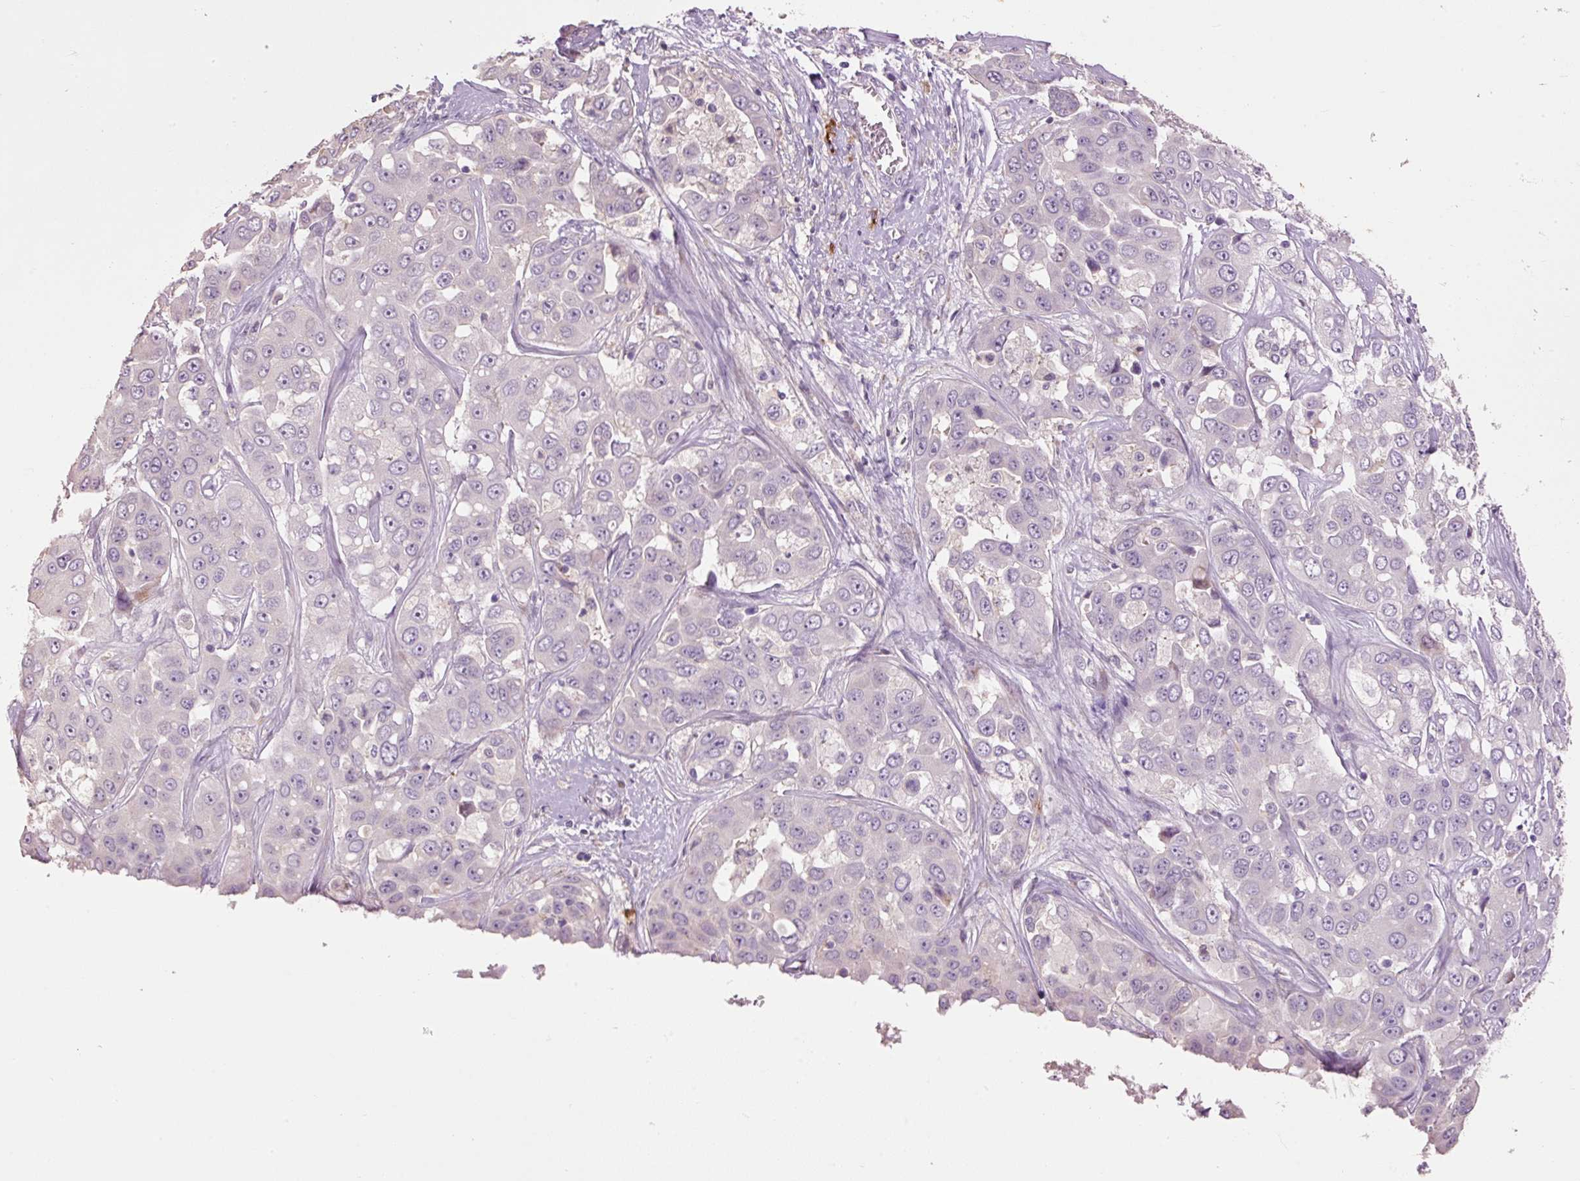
{"staining": {"intensity": "negative", "quantity": "none", "location": "none"}, "tissue": "liver cancer", "cell_type": "Tumor cells", "image_type": "cancer", "snomed": [{"axis": "morphology", "description": "Cholangiocarcinoma"}, {"axis": "topography", "description": "Liver"}], "caption": "IHC histopathology image of liver cholangiocarcinoma stained for a protein (brown), which displays no staining in tumor cells.", "gene": "HAX1", "patient": {"sex": "female", "age": 52}}